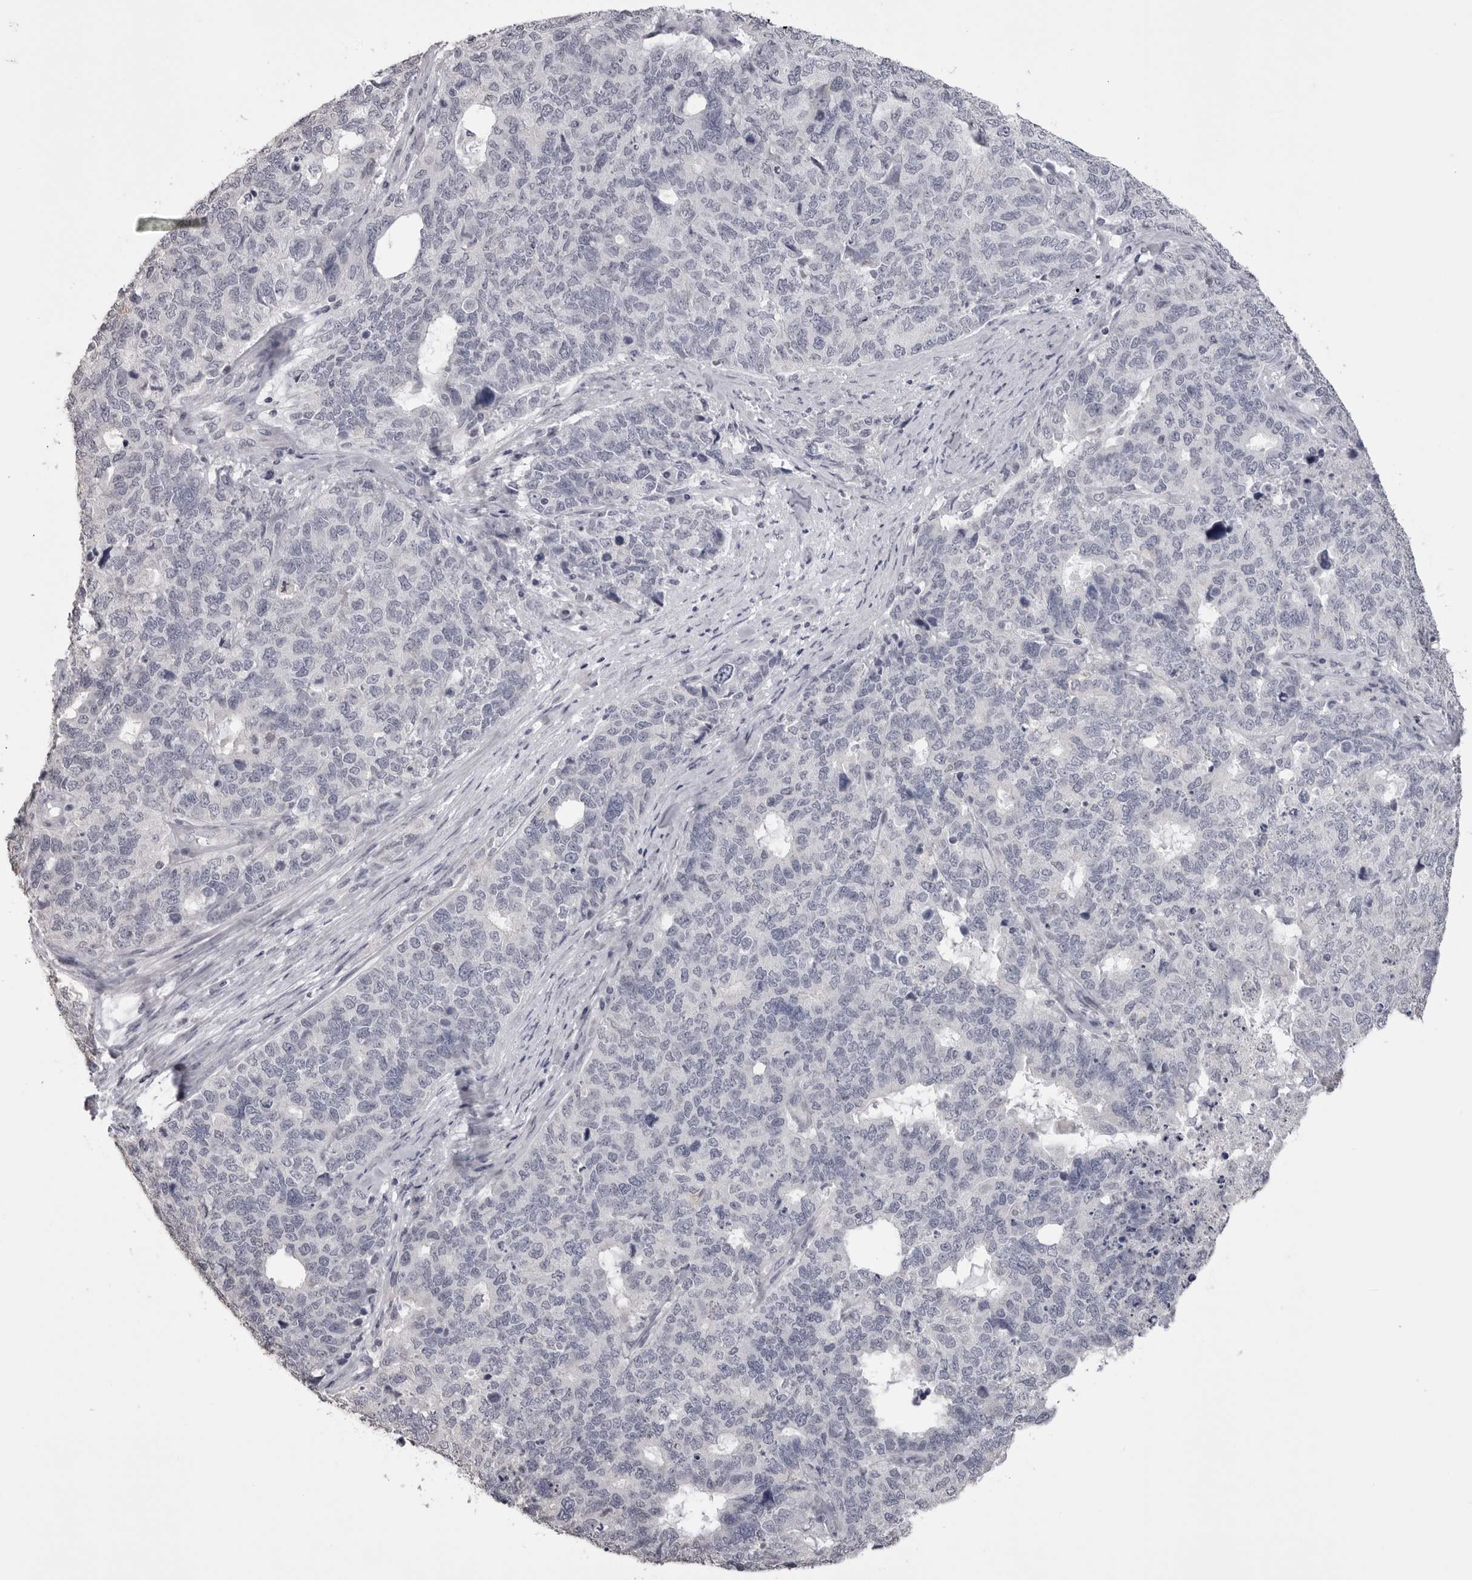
{"staining": {"intensity": "negative", "quantity": "none", "location": "none"}, "tissue": "cervical cancer", "cell_type": "Tumor cells", "image_type": "cancer", "snomed": [{"axis": "morphology", "description": "Squamous cell carcinoma, NOS"}, {"axis": "topography", "description": "Cervix"}], "caption": "Immunohistochemistry (IHC) histopathology image of neoplastic tissue: human cervical cancer (squamous cell carcinoma) stained with DAB (3,3'-diaminobenzidine) demonstrates no significant protein positivity in tumor cells.", "gene": "GPN2", "patient": {"sex": "female", "age": 63}}